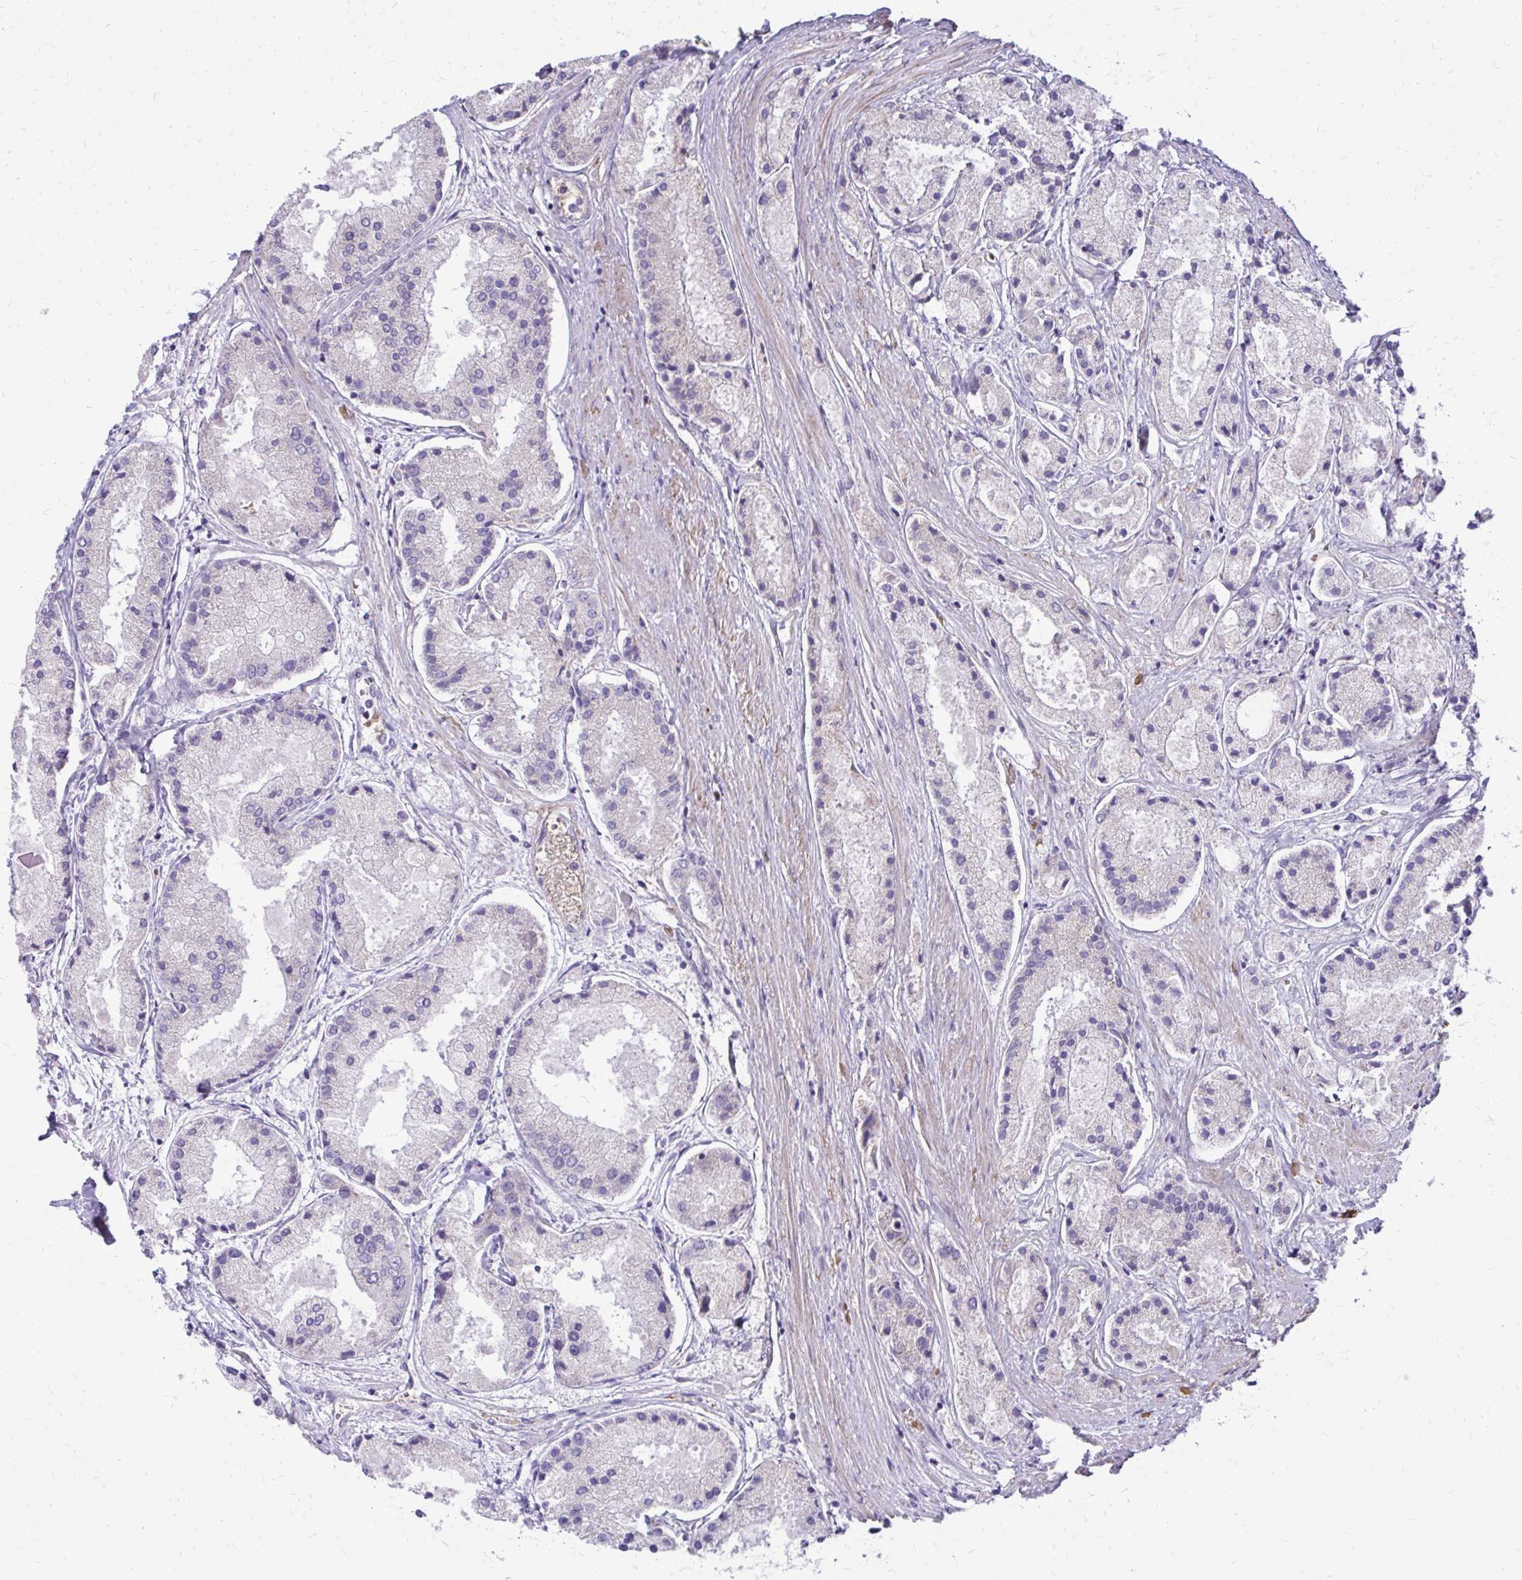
{"staining": {"intensity": "negative", "quantity": "none", "location": "none"}, "tissue": "prostate cancer", "cell_type": "Tumor cells", "image_type": "cancer", "snomed": [{"axis": "morphology", "description": "Adenocarcinoma, High grade"}, {"axis": "topography", "description": "Prostate"}], "caption": "Tumor cells show no significant staining in high-grade adenocarcinoma (prostate). Nuclei are stained in blue.", "gene": "FUNDC2", "patient": {"sex": "male", "age": 67}}